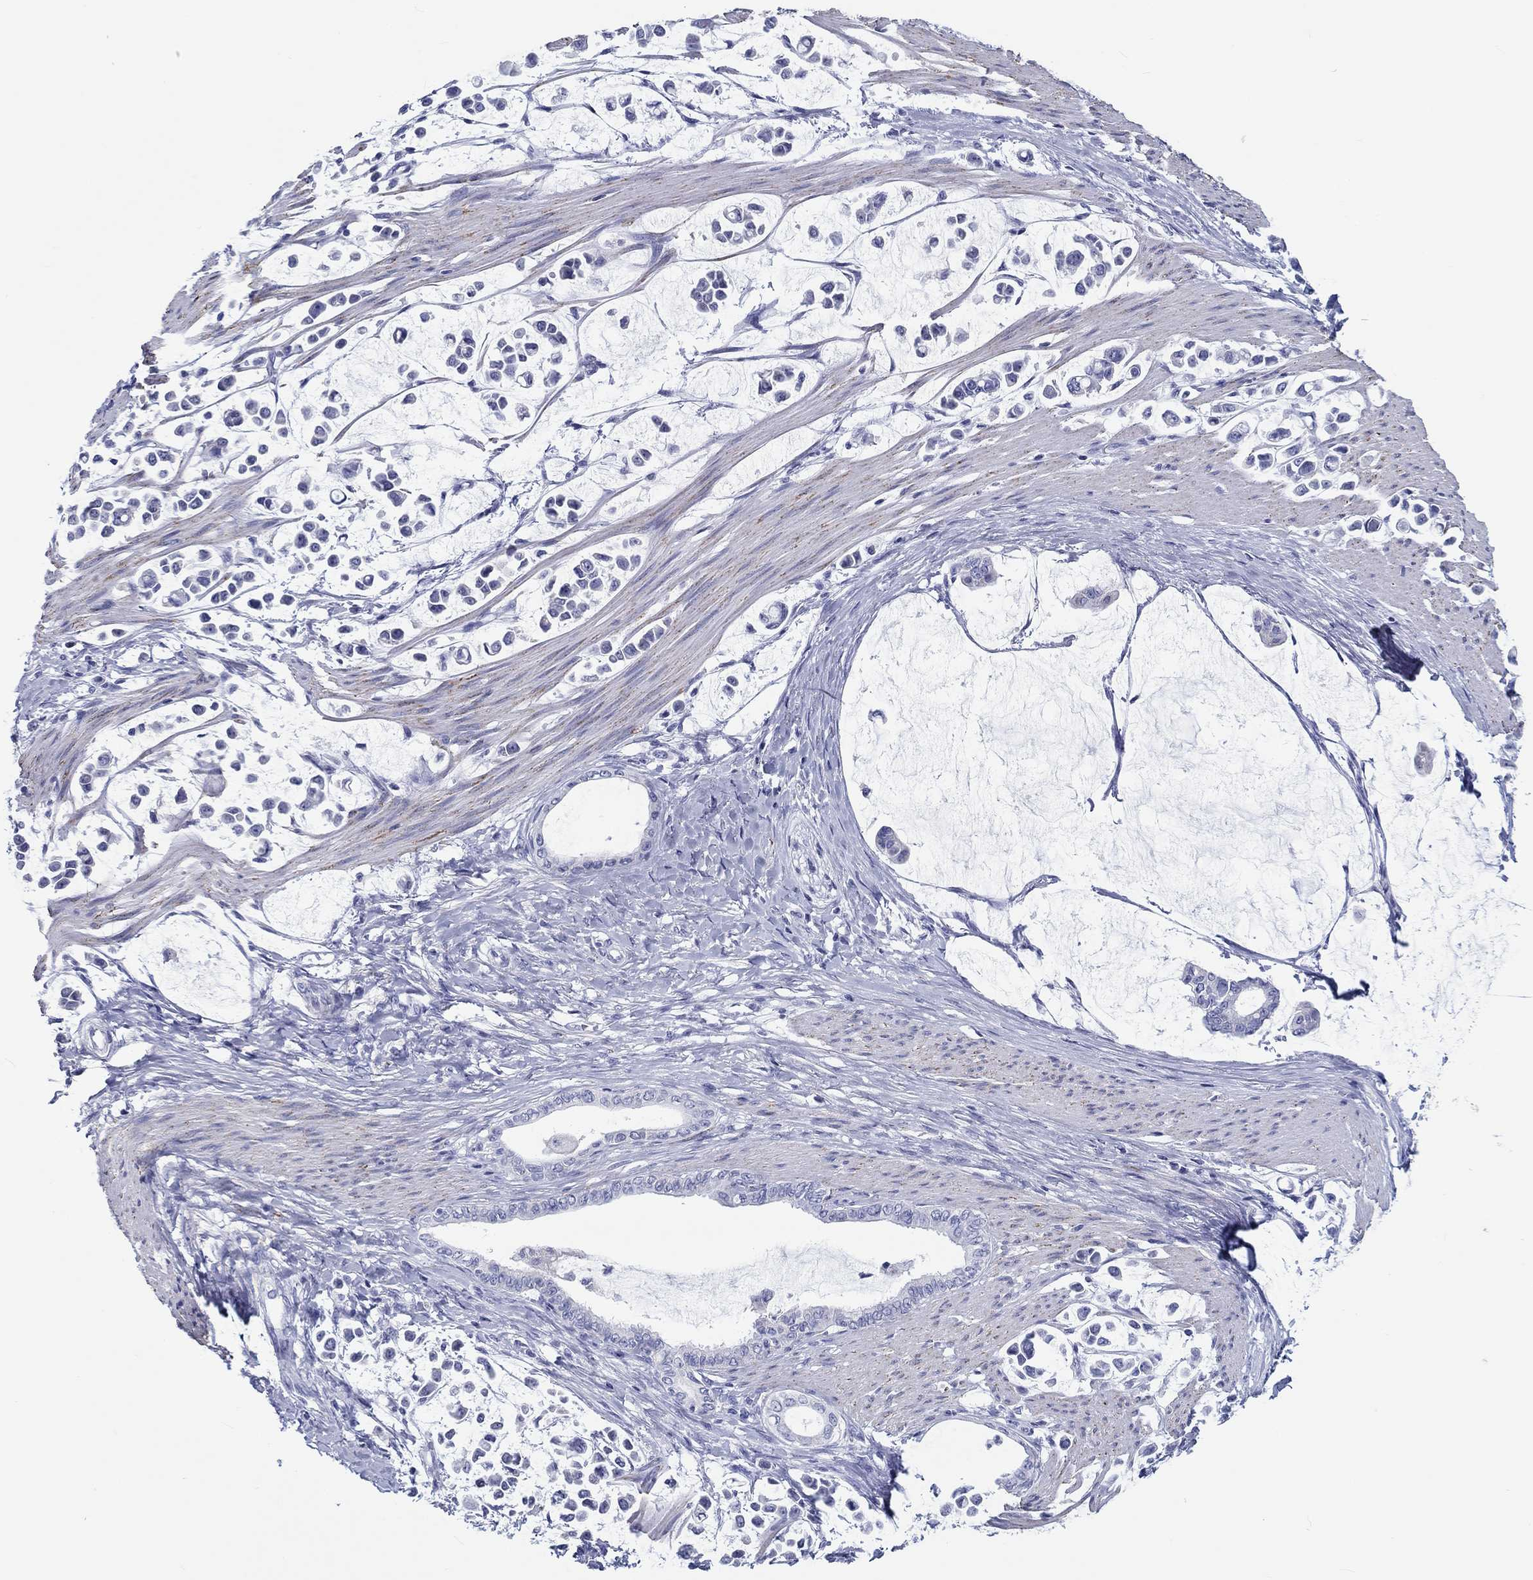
{"staining": {"intensity": "negative", "quantity": "none", "location": "none"}, "tissue": "stomach cancer", "cell_type": "Tumor cells", "image_type": "cancer", "snomed": [{"axis": "morphology", "description": "Adenocarcinoma, NOS"}, {"axis": "topography", "description": "Stomach"}], "caption": "Tumor cells show no significant staining in stomach adenocarcinoma.", "gene": "H1-1", "patient": {"sex": "male", "age": 82}}